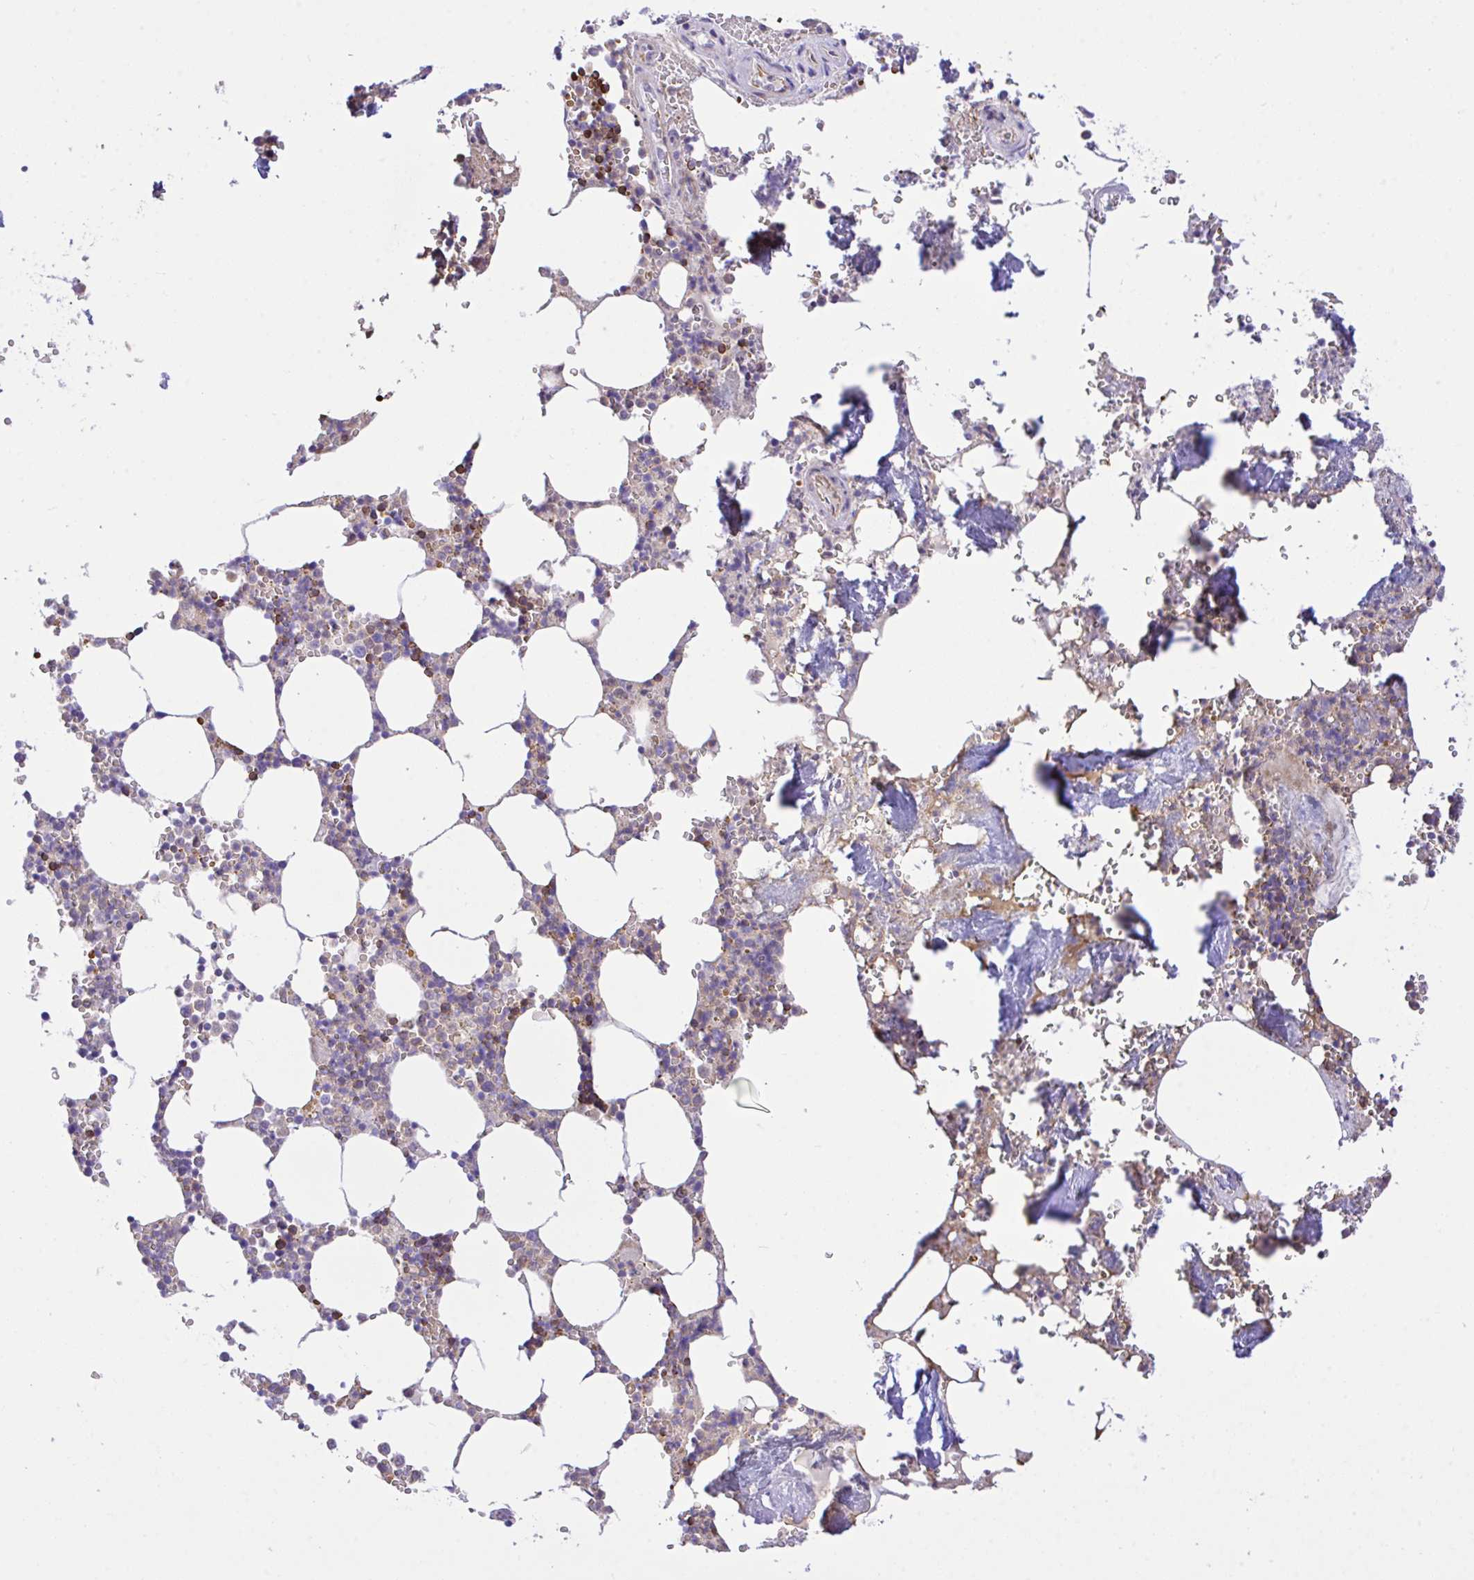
{"staining": {"intensity": "strong", "quantity": "<25%", "location": "cytoplasmic/membranous"}, "tissue": "bone marrow", "cell_type": "Hematopoietic cells", "image_type": "normal", "snomed": [{"axis": "morphology", "description": "Normal tissue, NOS"}, {"axis": "topography", "description": "Bone marrow"}], "caption": "IHC staining of benign bone marrow, which demonstrates medium levels of strong cytoplasmic/membranous staining in approximately <25% of hematopoietic cells indicating strong cytoplasmic/membranous protein positivity. The staining was performed using DAB (brown) for protein detection and nuclei were counterstained in hematoxylin (blue).", "gene": "ZNF221", "patient": {"sex": "male", "age": 54}}